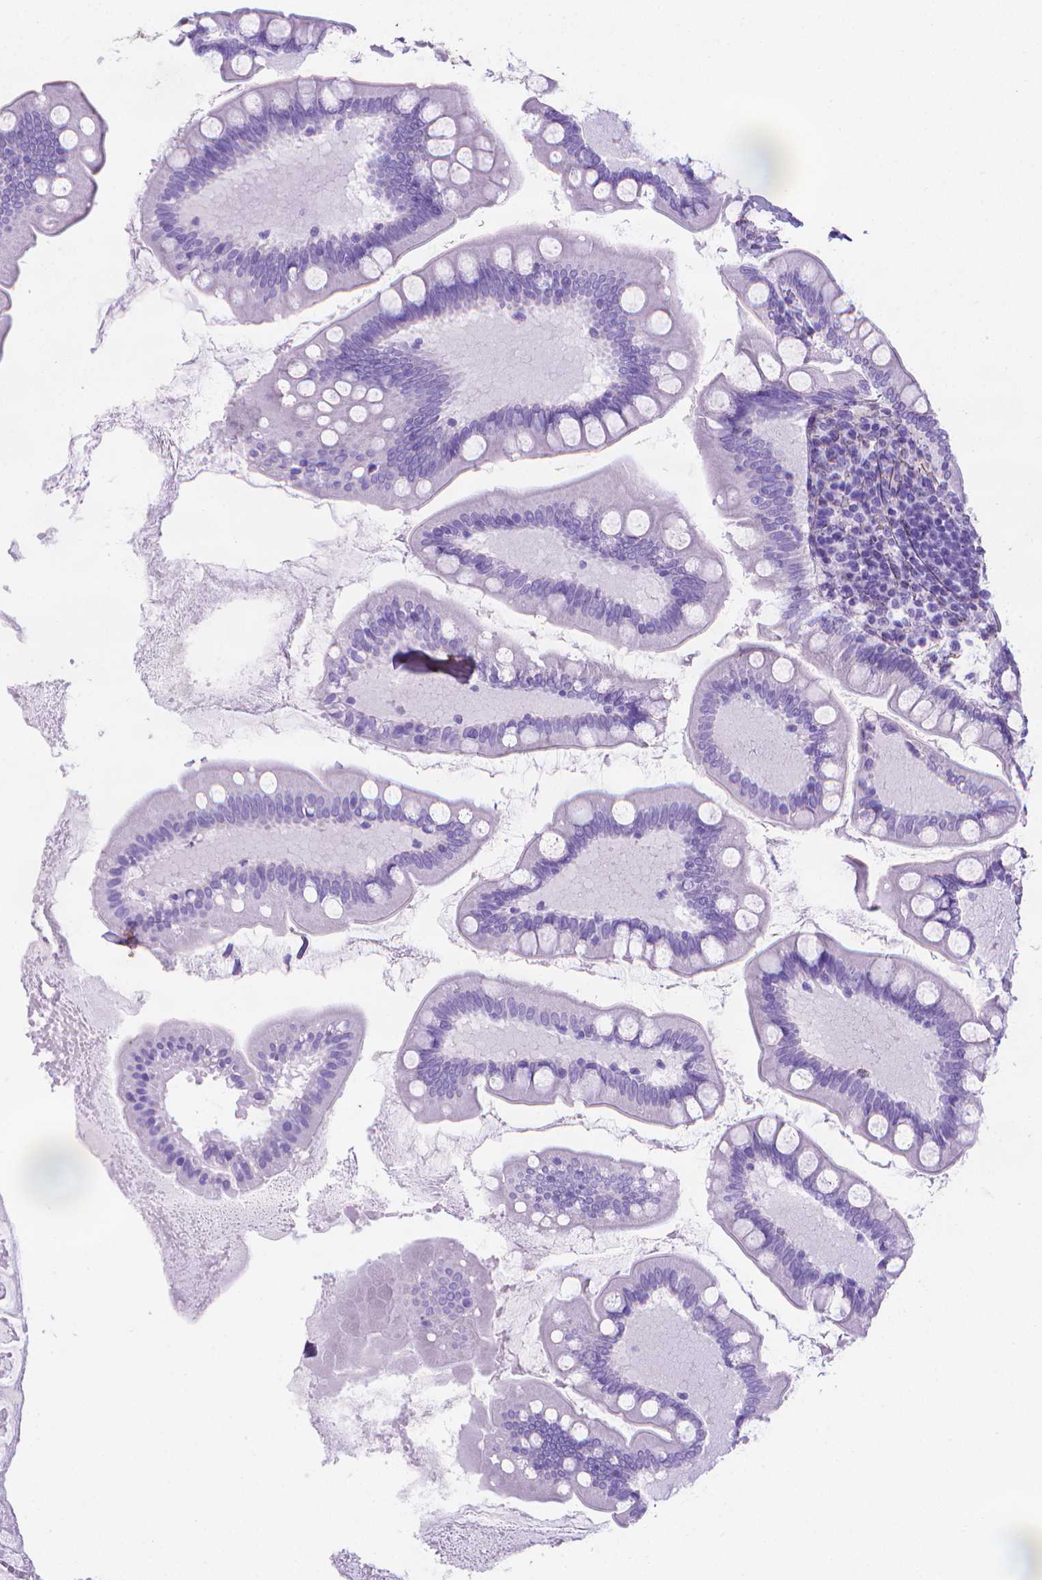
{"staining": {"intensity": "negative", "quantity": "none", "location": "none"}, "tissue": "small intestine", "cell_type": "Glandular cells", "image_type": "normal", "snomed": [{"axis": "morphology", "description": "Normal tissue, NOS"}, {"axis": "topography", "description": "Small intestine"}], "caption": "Immunohistochemistry (IHC) of benign human small intestine demonstrates no expression in glandular cells.", "gene": "MFAP2", "patient": {"sex": "female", "age": 56}}